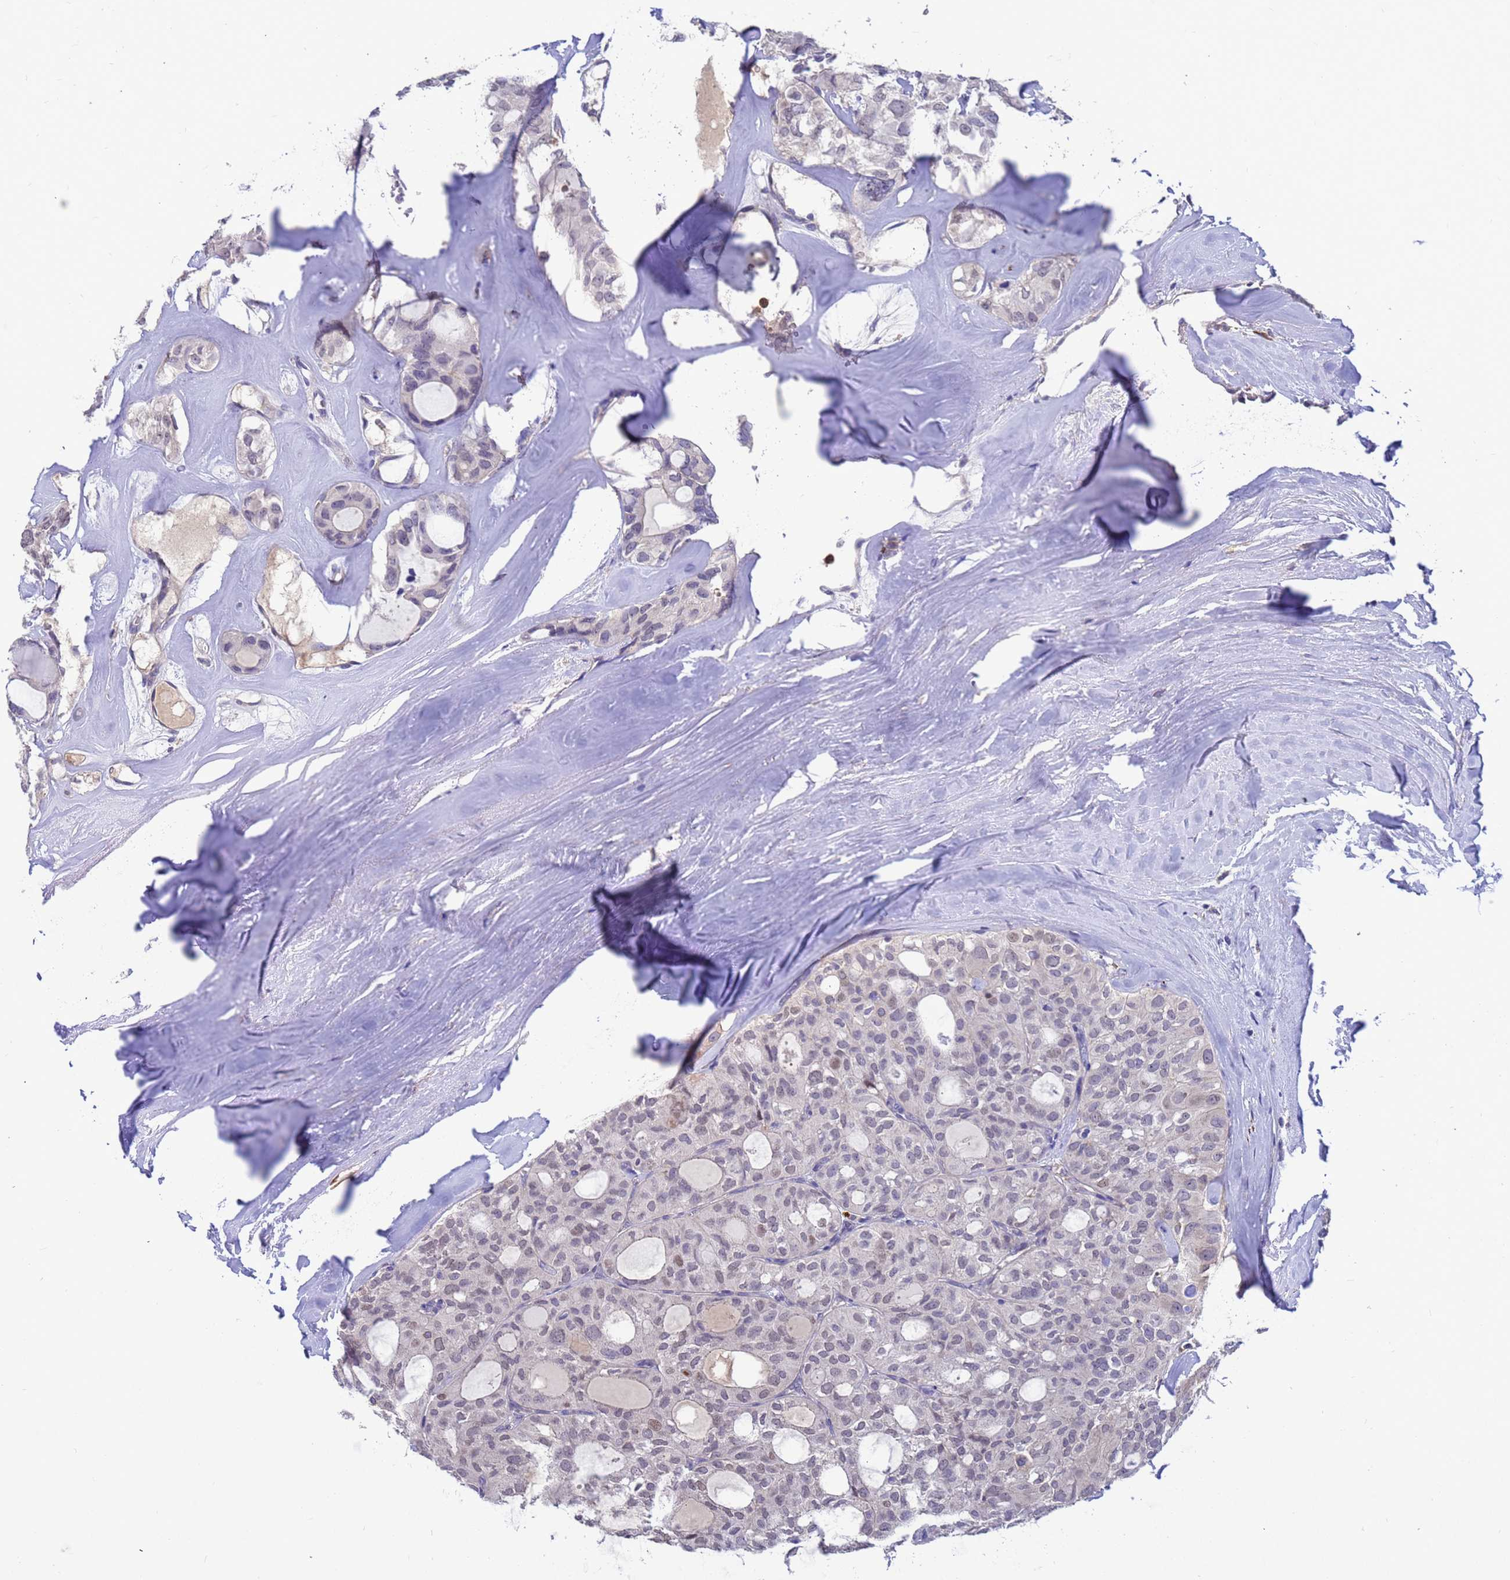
{"staining": {"intensity": "negative", "quantity": "none", "location": "none"}, "tissue": "thyroid cancer", "cell_type": "Tumor cells", "image_type": "cancer", "snomed": [{"axis": "morphology", "description": "Follicular adenoma carcinoma, NOS"}, {"axis": "topography", "description": "Thyroid gland"}], "caption": "Immunohistochemistry (IHC) image of neoplastic tissue: human thyroid cancer (follicular adenoma carcinoma) stained with DAB (3,3'-diaminobenzidine) demonstrates no significant protein positivity in tumor cells. Brightfield microscopy of immunohistochemistry (IHC) stained with DAB (3,3'-diaminobenzidine) (brown) and hematoxylin (blue), captured at high magnification.", "gene": "AMPD3", "patient": {"sex": "male", "age": 75}}